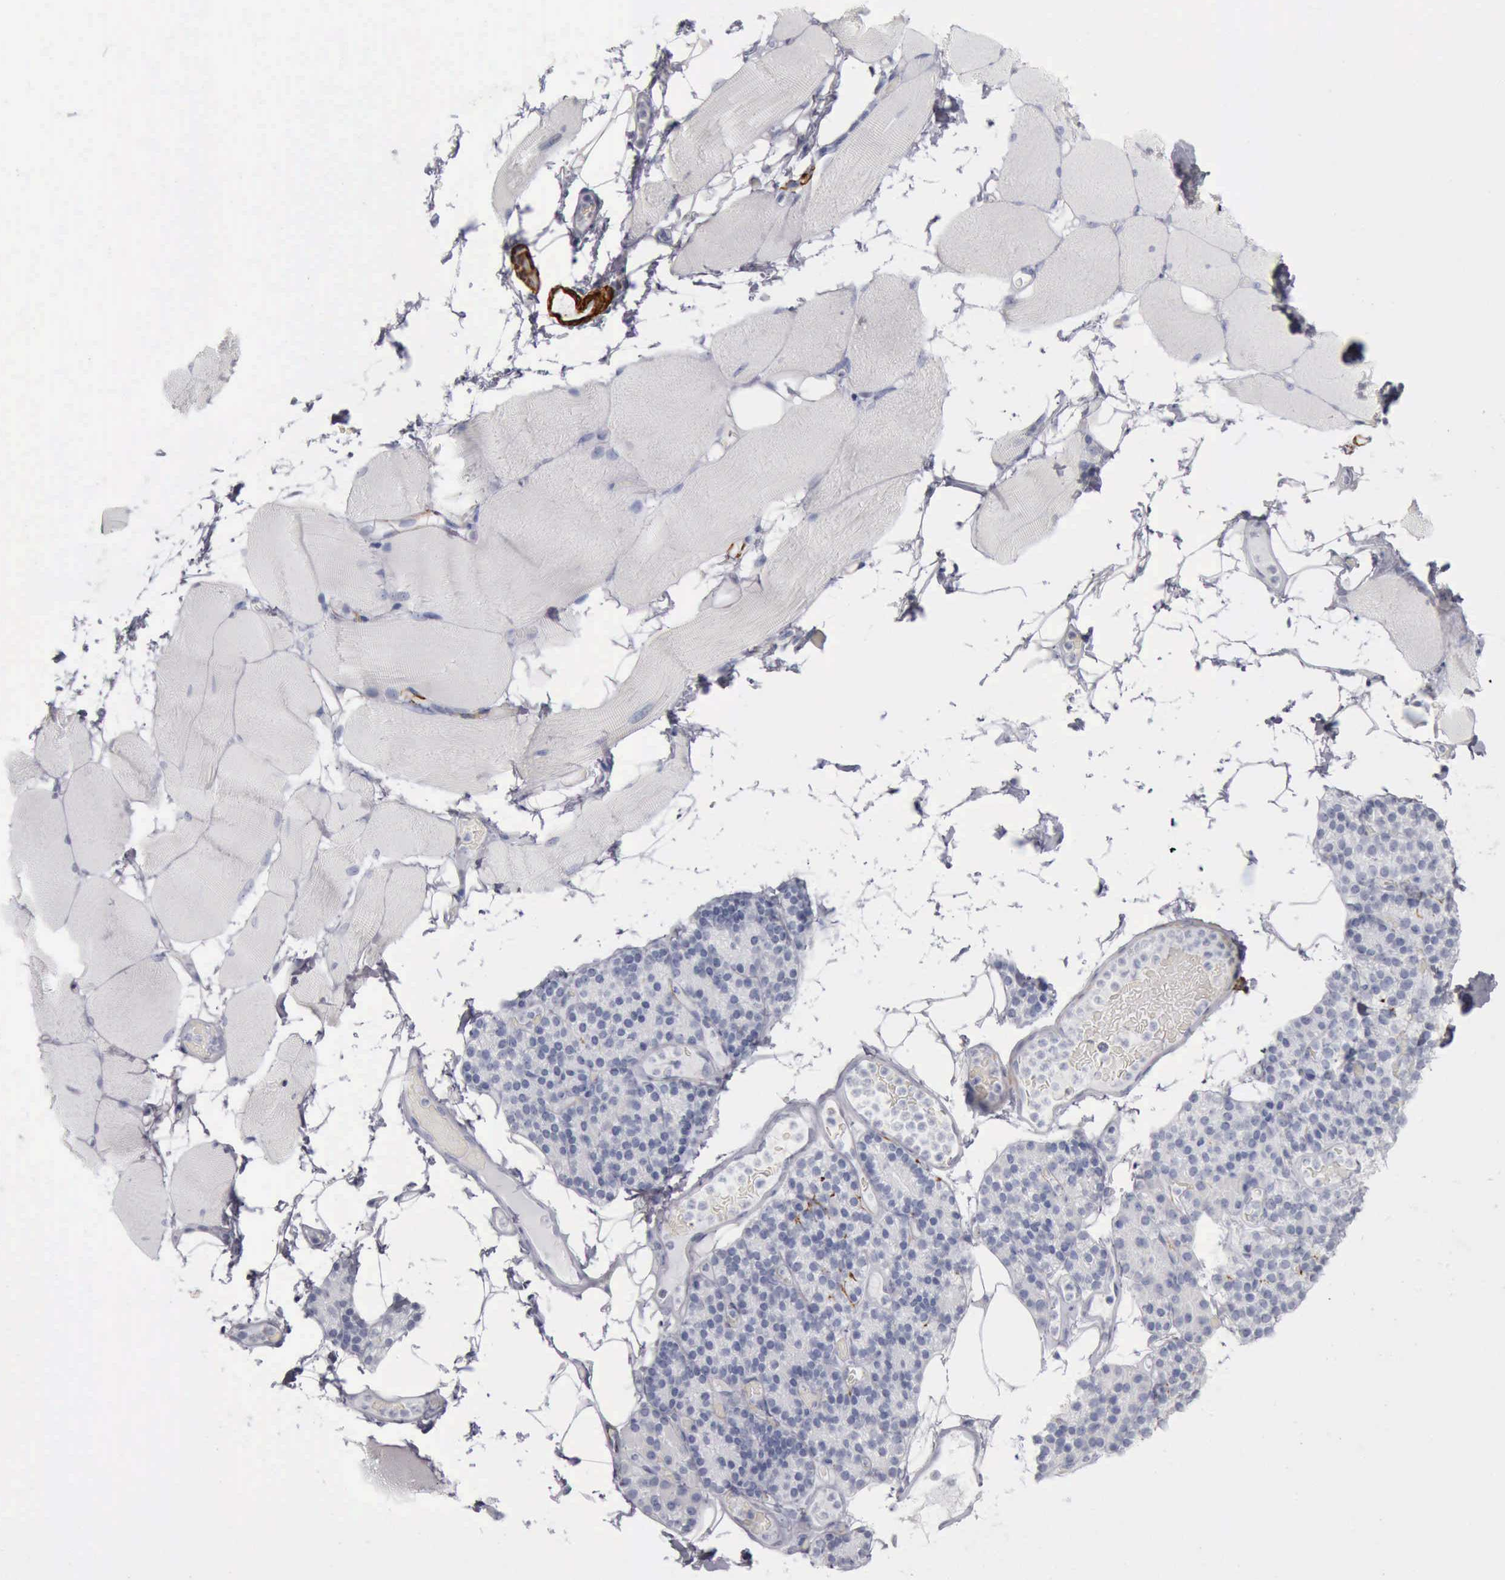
{"staining": {"intensity": "negative", "quantity": "none", "location": "none"}, "tissue": "skeletal muscle", "cell_type": "Myocytes", "image_type": "normal", "snomed": [{"axis": "morphology", "description": "Normal tissue, NOS"}, {"axis": "topography", "description": "Skeletal muscle"}, {"axis": "topography", "description": "Parathyroid gland"}], "caption": "DAB immunohistochemical staining of normal human skeletal muscle demonstrates no significant expression in myocytes. Brightfield microscopy of immunohistochemistry stained with DAB (3,3'-diaminobenzidine) (brown) and hematoxylin (blue), captured at high magnification.", "gene": "CALD1", "patient": {"sex": "female", "age": 37}}